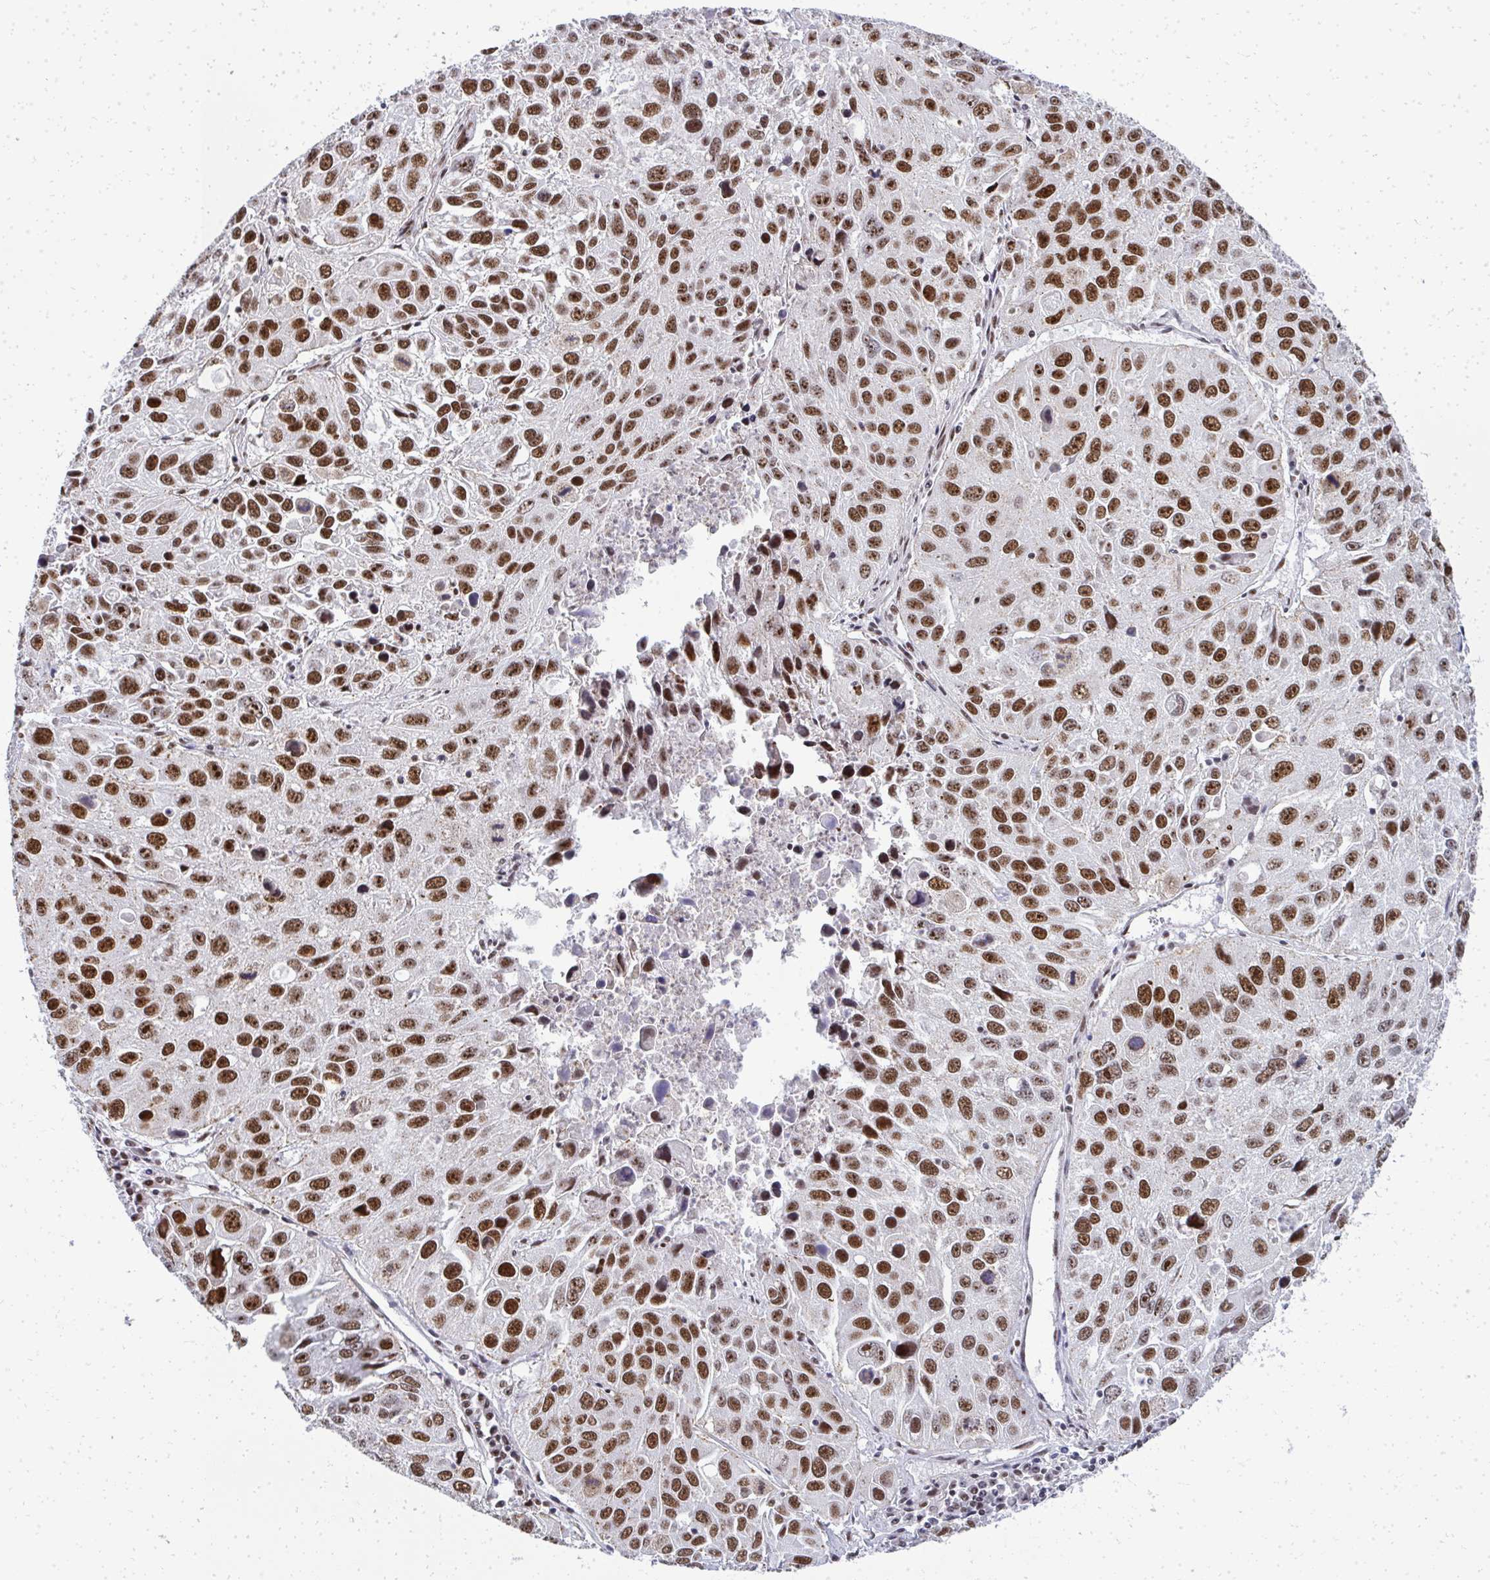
{"staining": {"intensity": "strong", "quantity": ">75%", "location": "nuclear"}, "tissue": "lung cancer", "cell_type": "Tumor cells", "image_type": "cancer", "snomed": [{"axis": "morphology", "description": "Squamous cell carcinoma, NOS"}, {"axis": "topography", "description": "Lung"}], "caption": "This is a histology image of immunohistochemistry (IHC) staining of lung squamous cell carcinoma, which shows strong expression in the nuclear of tumor cells.", "gene": "SIRT7", "patient": {"sex": "female", "age": 61}}